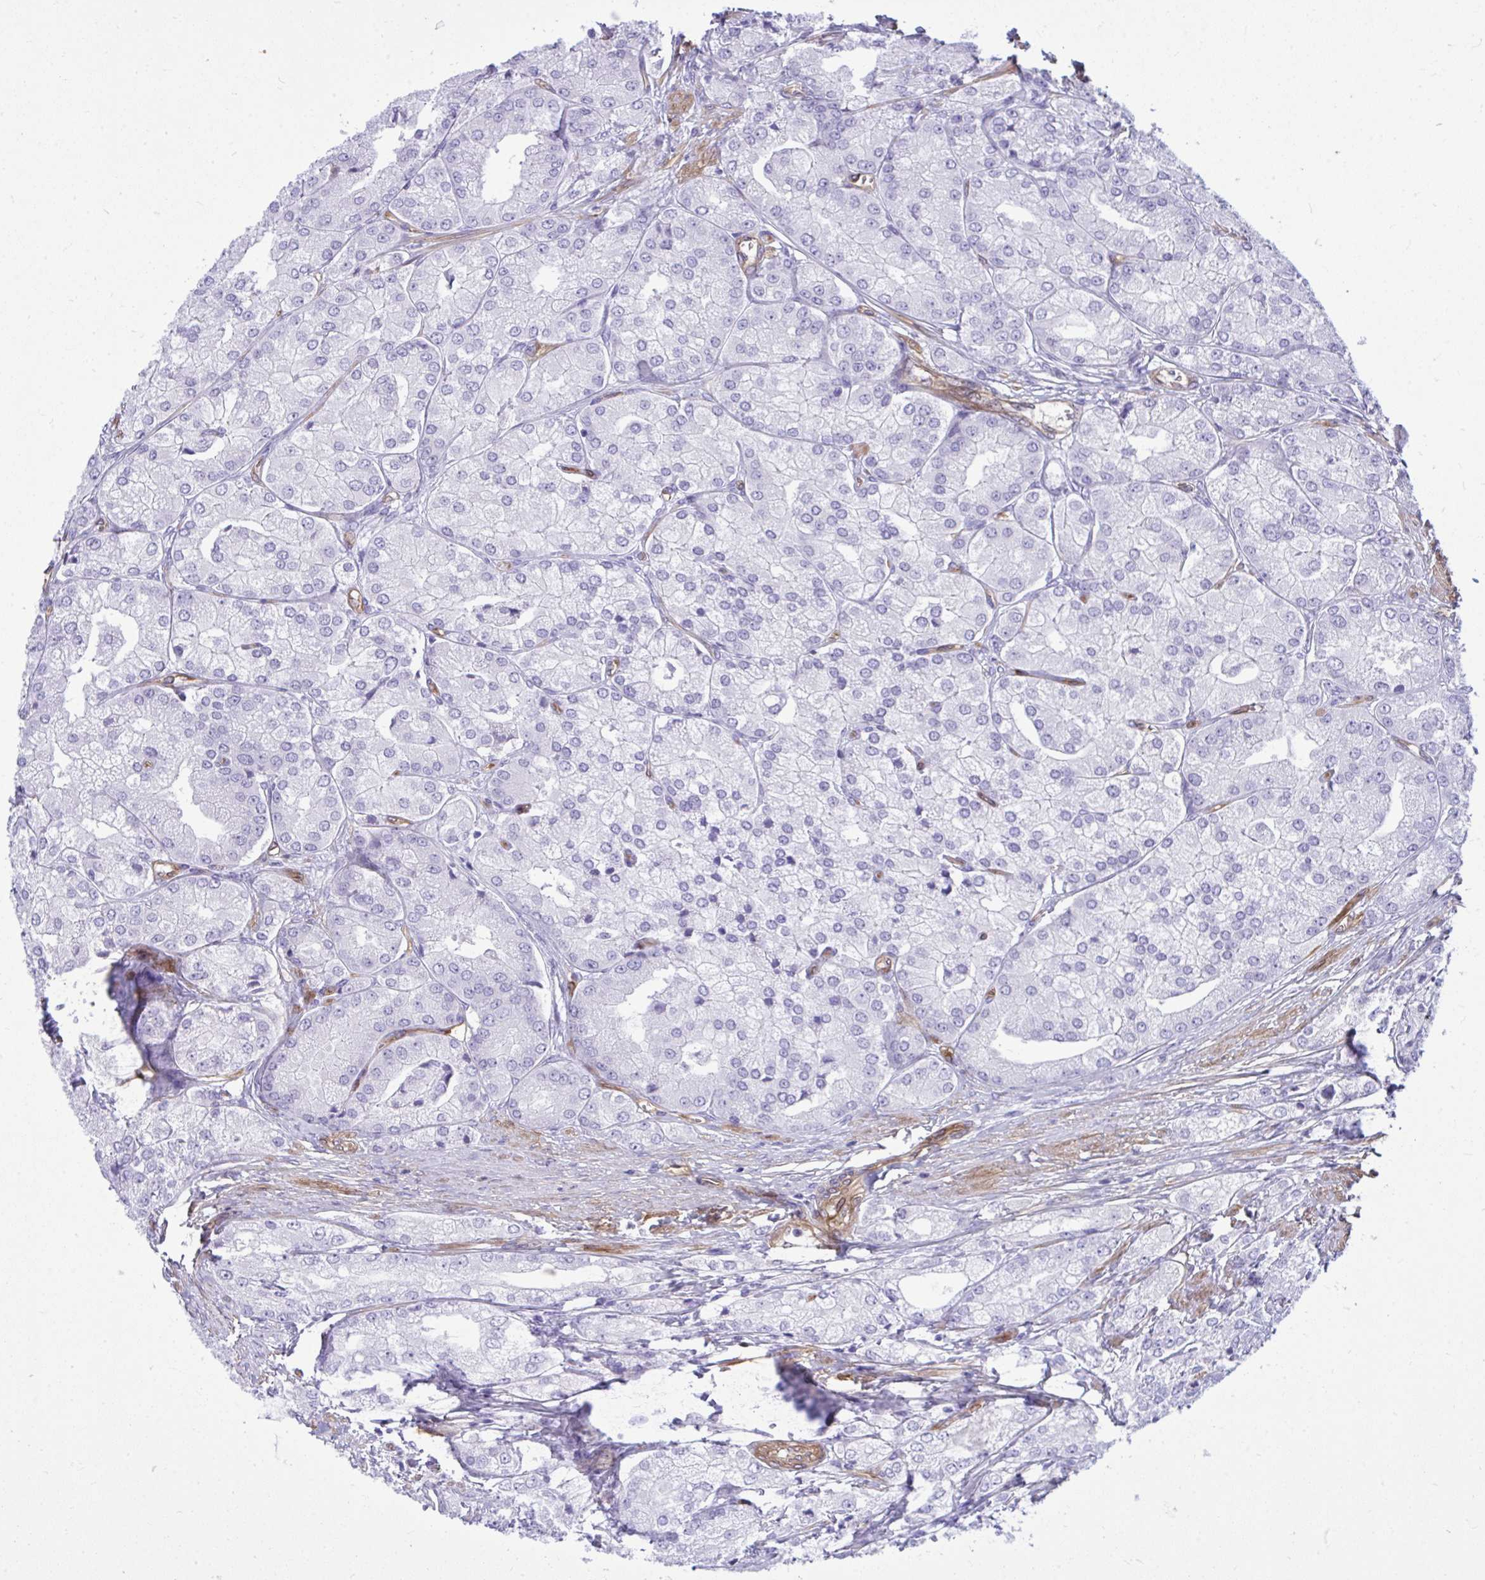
{"staining": {"intensity": "negative", "quantity": "none", "location": "none"}, "tissue": "prostate cancer", "cell_type": "Tumor cells", "image_type": "cancer", "snomed": [{"axis": "morphology", "description": "Adenocarcinoma, High grade"}, {"axis": "topography", "description": "Prostate"}], "caption": "Prostate cancer was stained to show a protein in brown. There is no significant expression in tumor cells.", "gene": "LIMS2", "patient": {"sex": "male", "age": 61}}